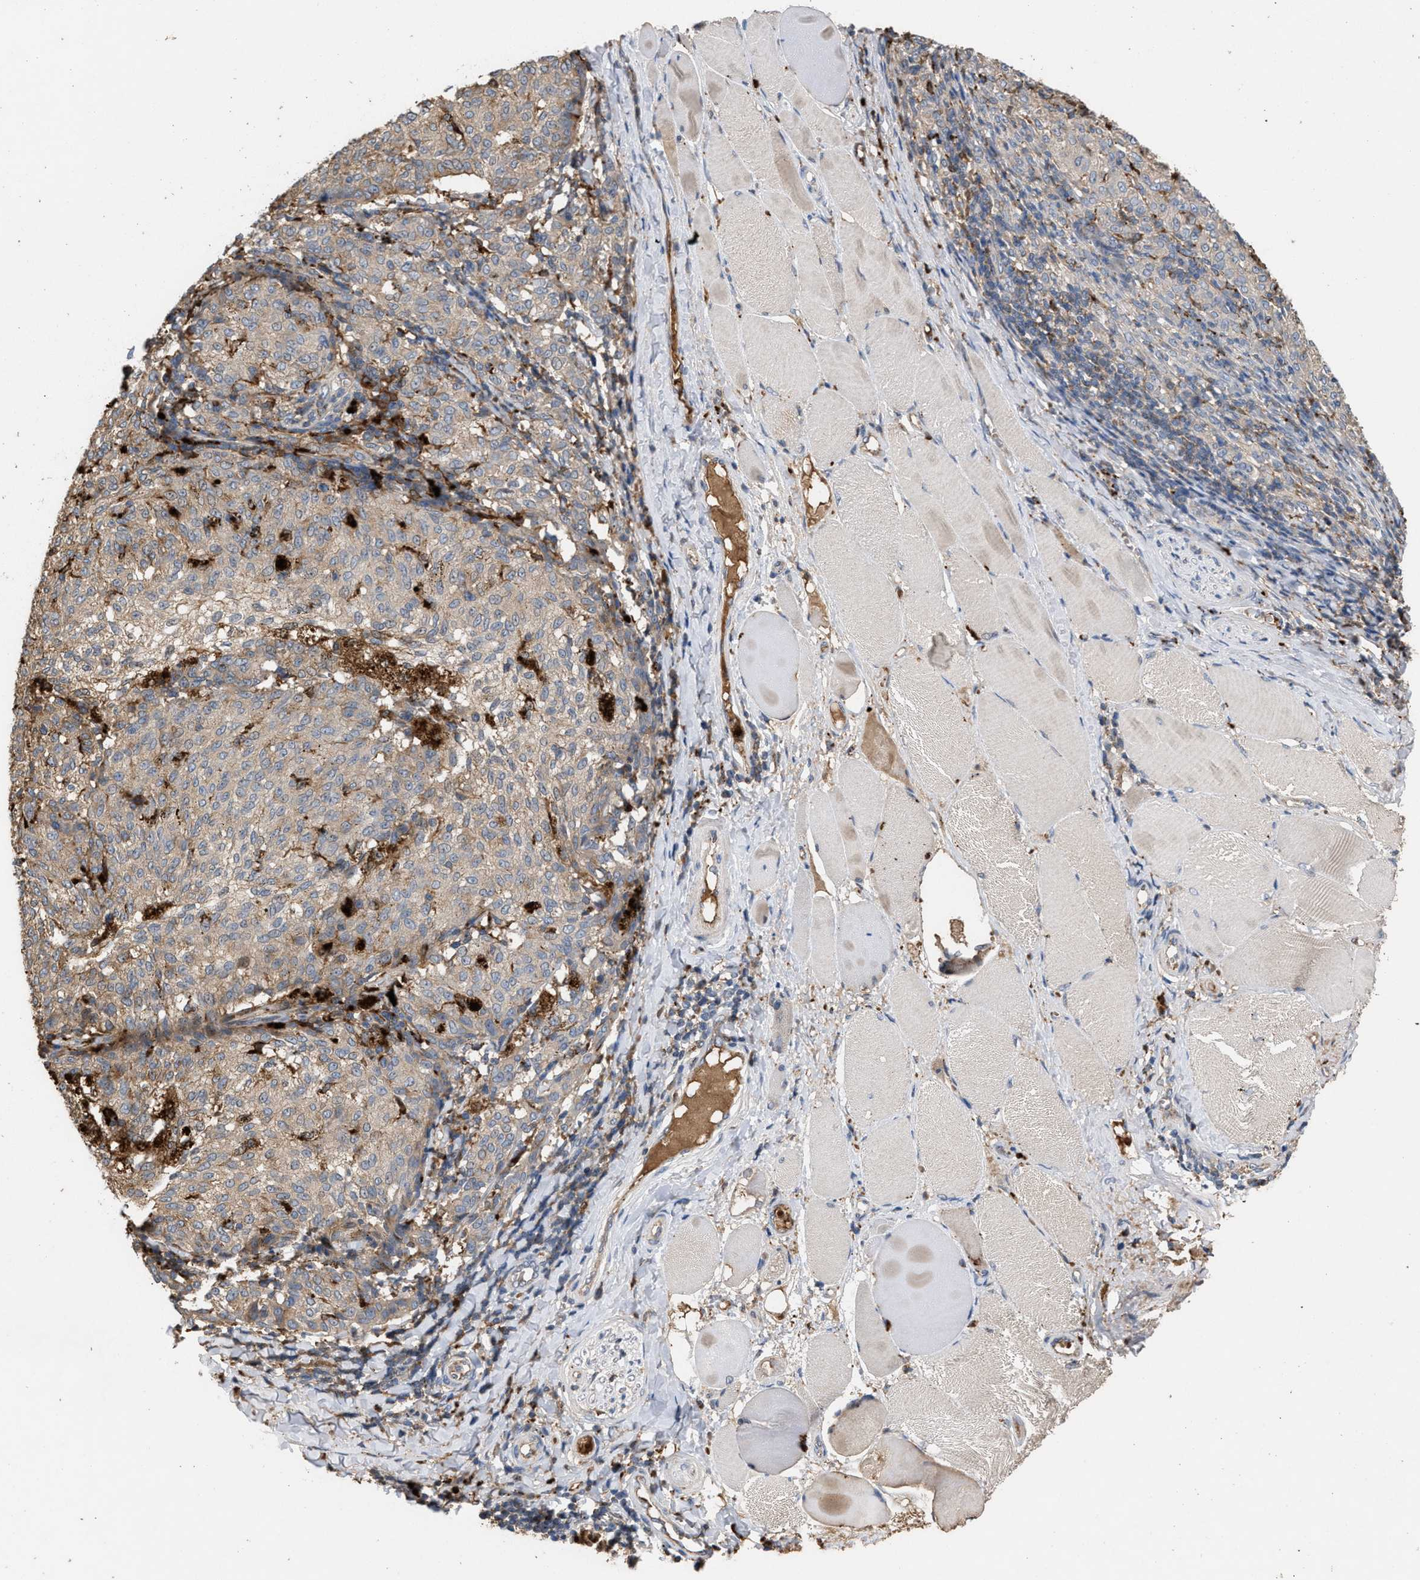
{"staining": {"intensity": "weak", "quantity": "25%-75%", "location": "cytoplasmic/membranous"}, "tissue": "melanoma", "cell_type": "Tumor cells", "image_type": "cancer", "snomed": [{"axis": "morphology", "description": "Malignant melanoma, NOS"}, {"axis": "topography", "description": "Skin"}], "caption": "Immunohistochemical staining of human malignant melanoma reveals weak cytoplasmic/membranous protein staining in approximately 25%-75% of tumor cells.", "gene": "ELMO3", "patient": {"sex": "female", "age": 72}}